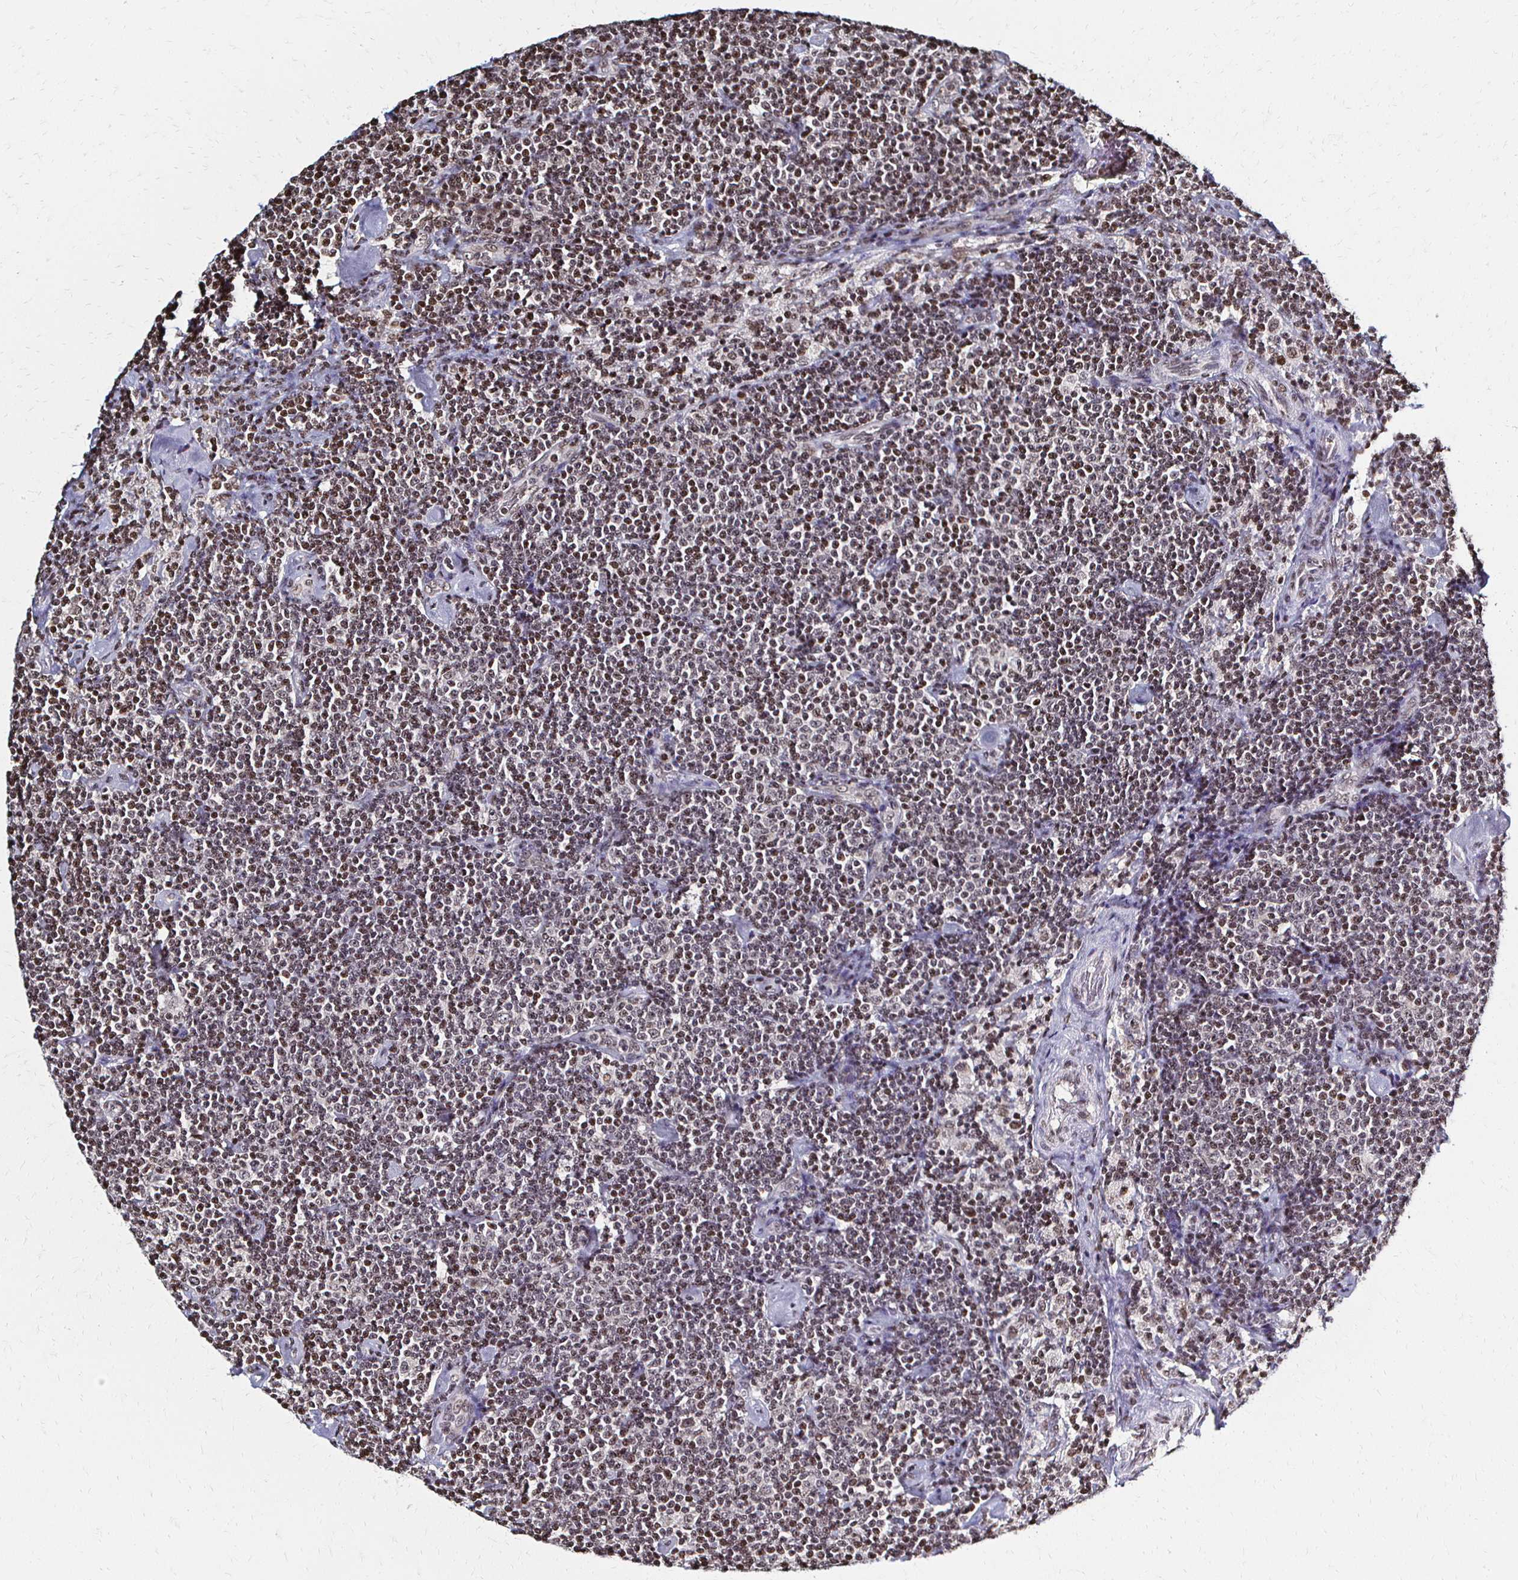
{"staining": {"intensity": "moderate", "quantity": ">75%", "location": "nuclear"}, "tissue": "lymphoma", "cell_type": "Tumor cells", "image_type": "cancer", "snomed": [{"axis": "morphology", "description": "Malignant lymphoma, non-Hodgkin's type, Low grade"}, {"axis": "topography", "description": "Lymph node"}], "caption": "Moderate nuclear expression is present in about >75% of tumor cells in lymphoma. (brown staining indicates protein expression, while blue staining denotes nuclei).", "gene": "HOXA9", "patient": {"sex": "male", "age": 81}}